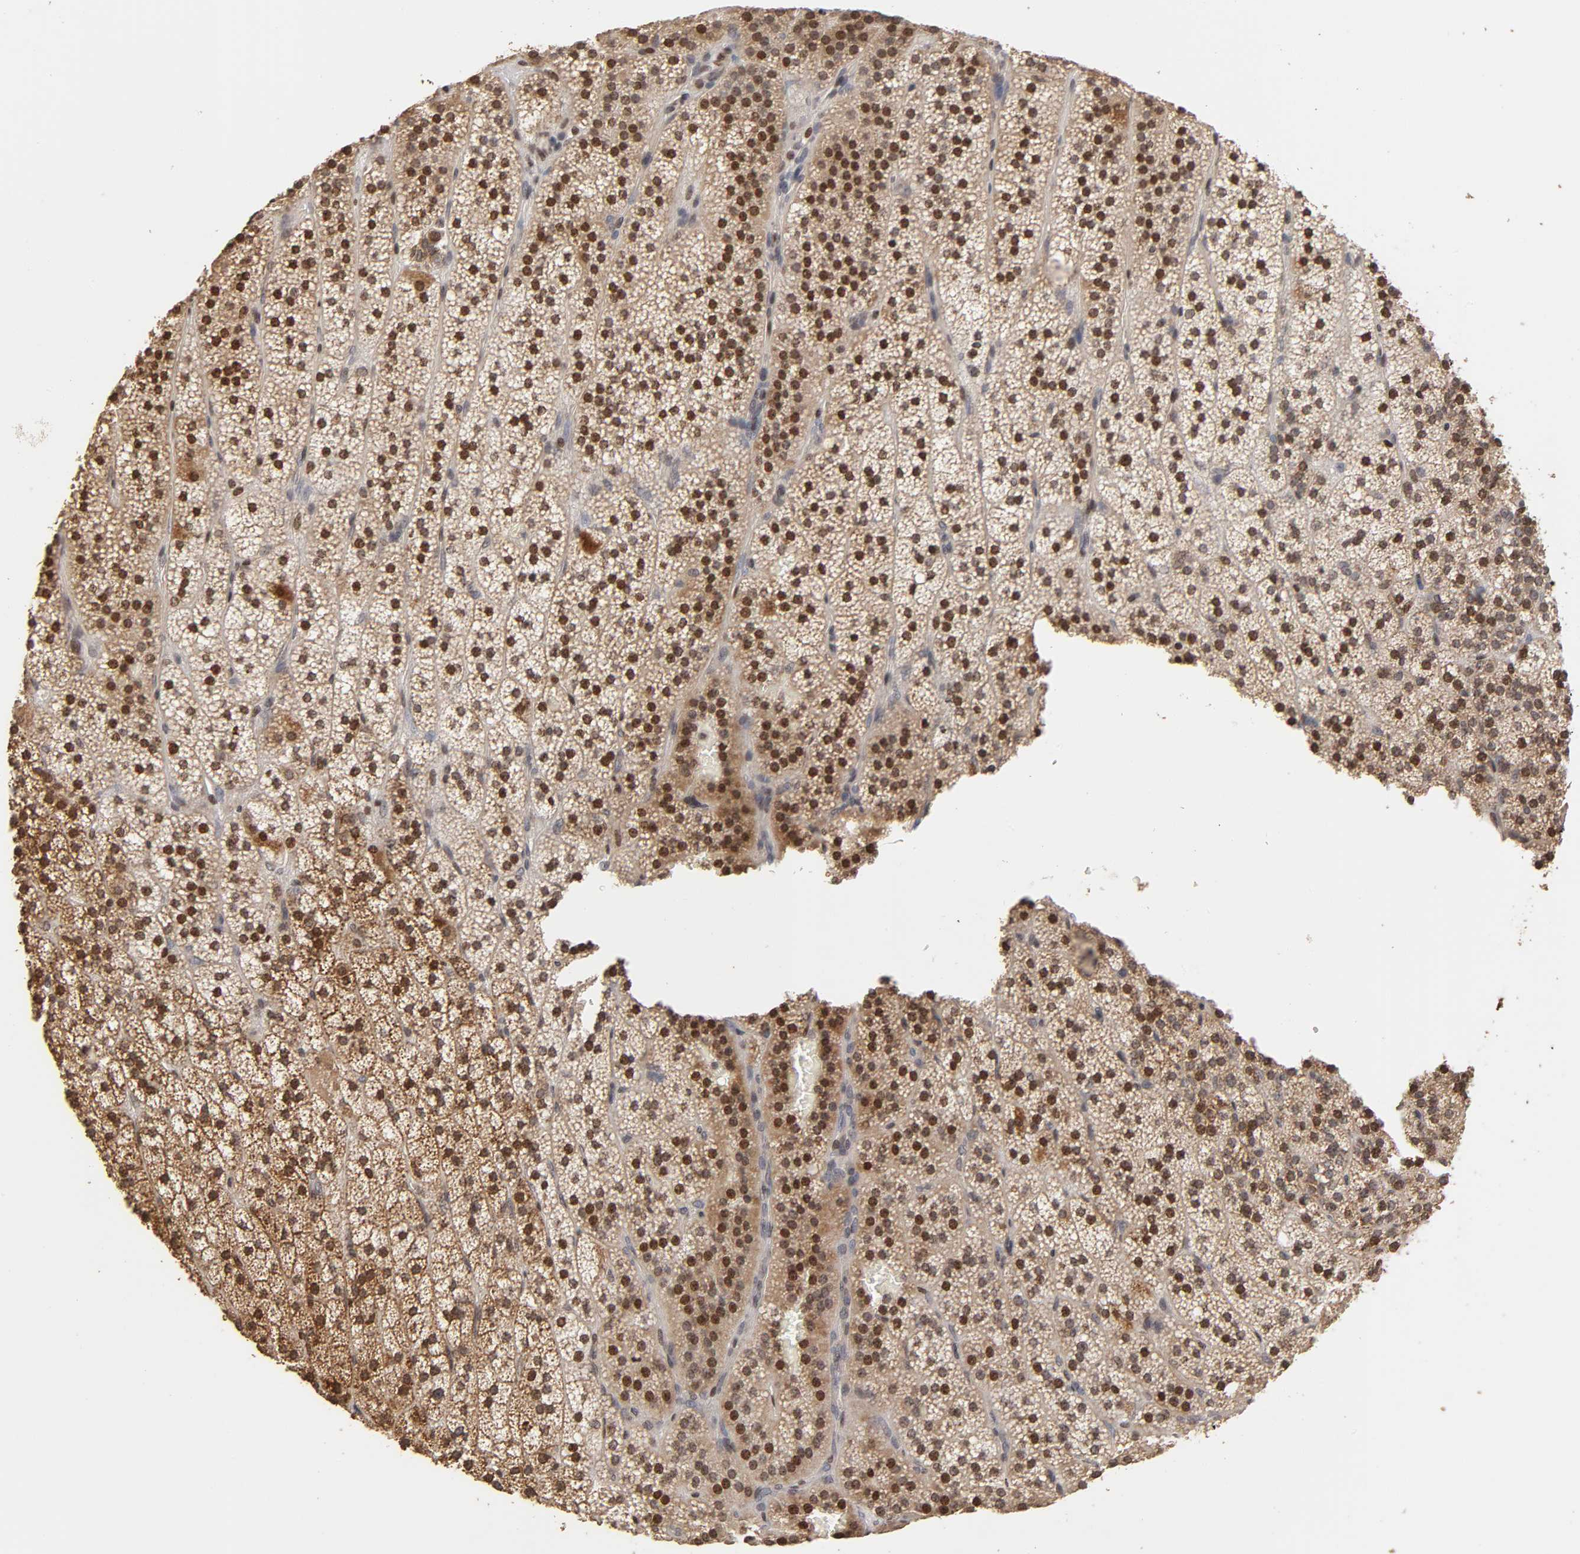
{"staining": {"intensity": "strong", "quantity": ">75%", "location": "cytoplasmic/membranous,nuclear"}, "tissue": "adrenal gland", "cell_type": "Glandular cells", "image_type": "normal", "snomed": [{"axis": "morphology", "description": "Normal tissue, NOS"}, {"axis": "topography", "description": "Adrenal gland"}], "caption": "DAB (3,3'-diaminobenzidine) immunohistochemical staining of benign adrenal gland shows strong cytoplasmic/membranous,nuclear protein positivity in approximately >75% of glandular cells. (DAB (3,3'-diaminobenzidine) IHC, brown staining for protein, blue staining for nuclei).", "gene": "ZNF473", "patient": {"sex": "male", "age": 35}}